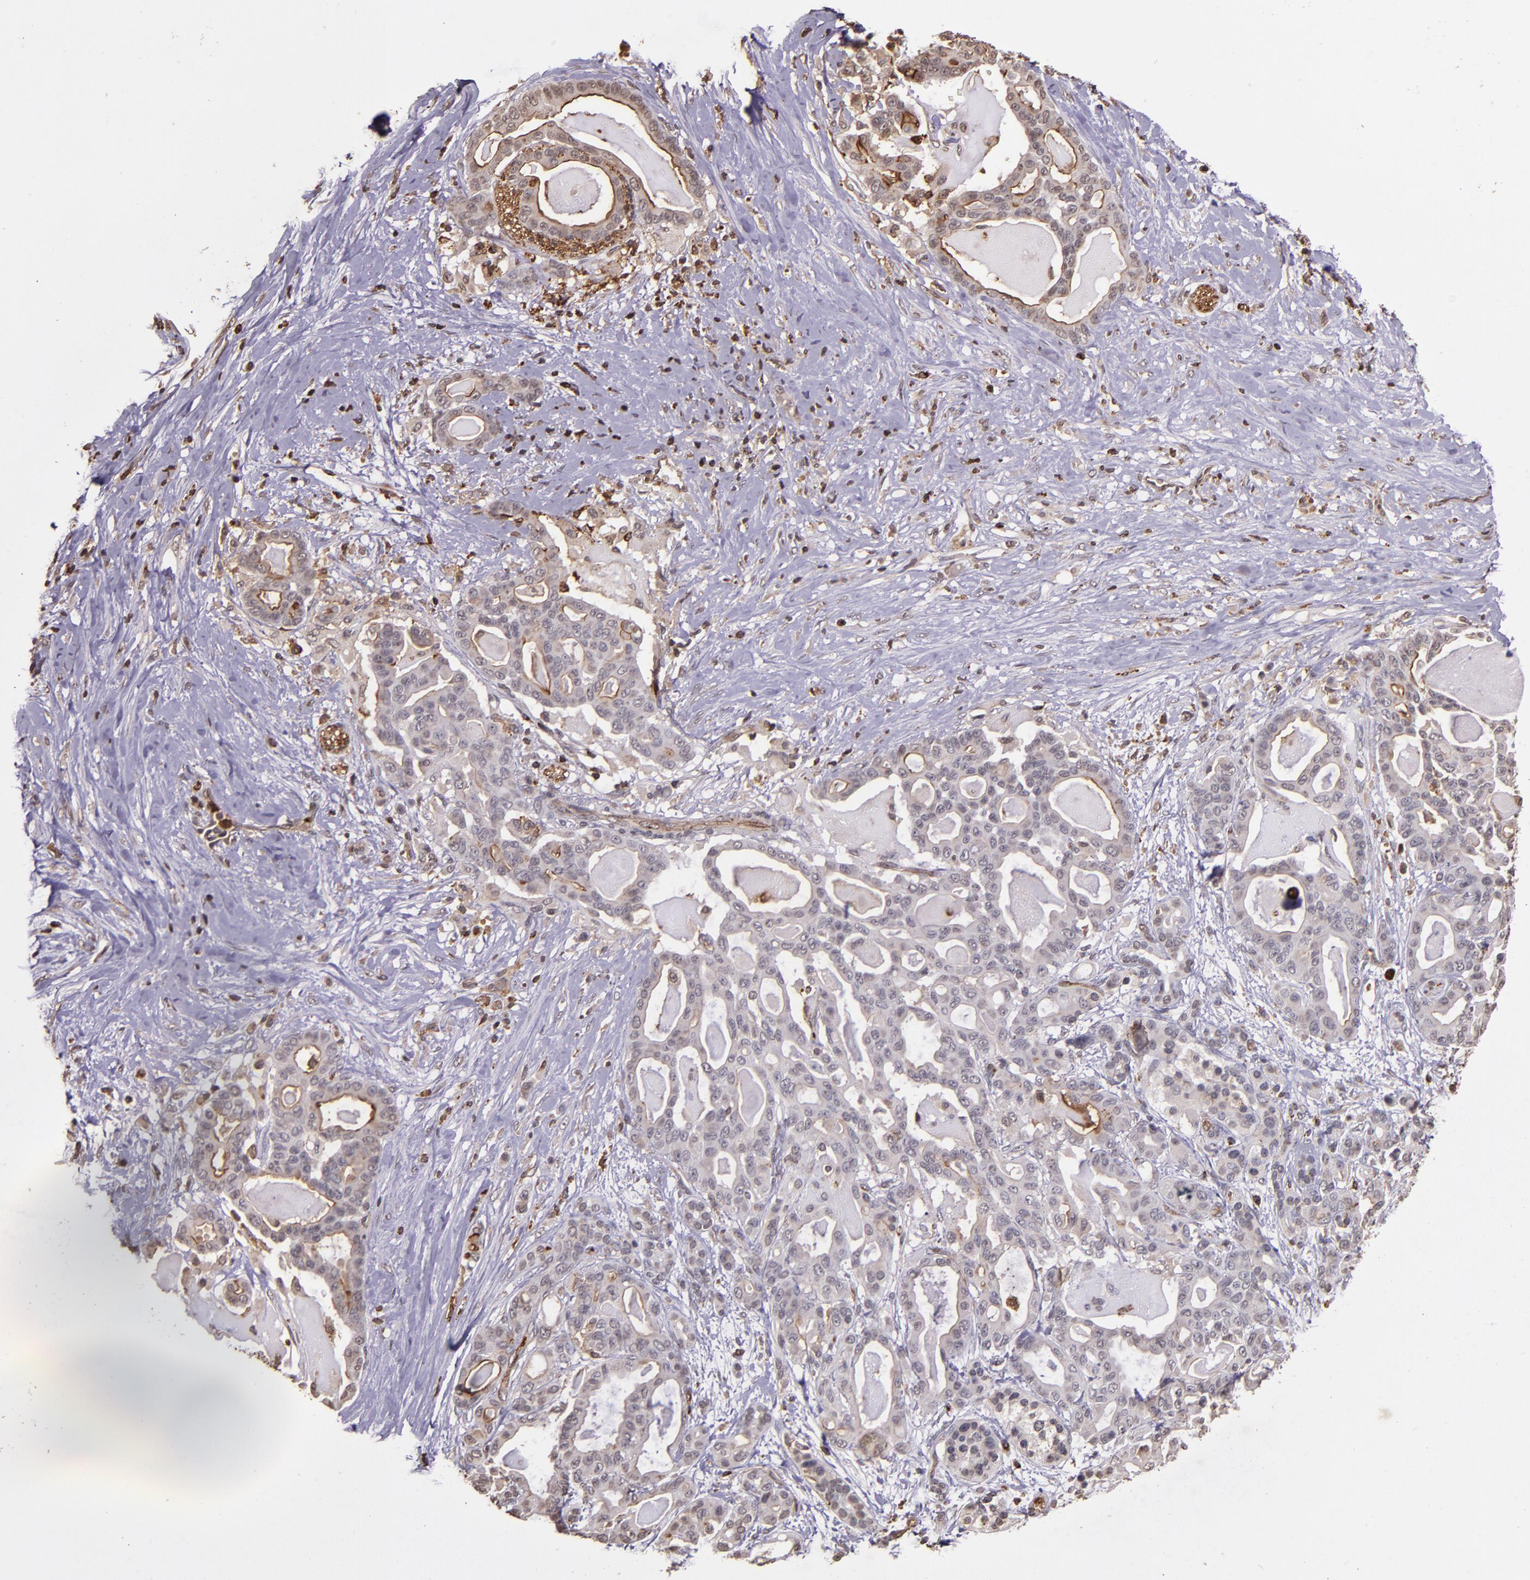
{"staining": {"intensity": "weak", "quantity": "25%-75%", "location": "cytoplasmic/membranous"}, "tissue": "pancreatic cancer", "cell_type": "Tumor cells", "image_type": "cancer", "snomed": [{"axis": "morphology", "description": "Adenocarcinoma, NOS"}, {"axis": "topography", "description": "Pancreas"}], "caption": "A brown stain labels weak cytoplasmic/membranous positivity of a protein in adenocarcinoma (pancreatic) tumor cells. (DAB (3,3'-diaminobenzidine) = brown stain, brightfield microscopy at high magnification).", "gene": "SLC2A3", "patient": {"sex": "male", "age": 63}}